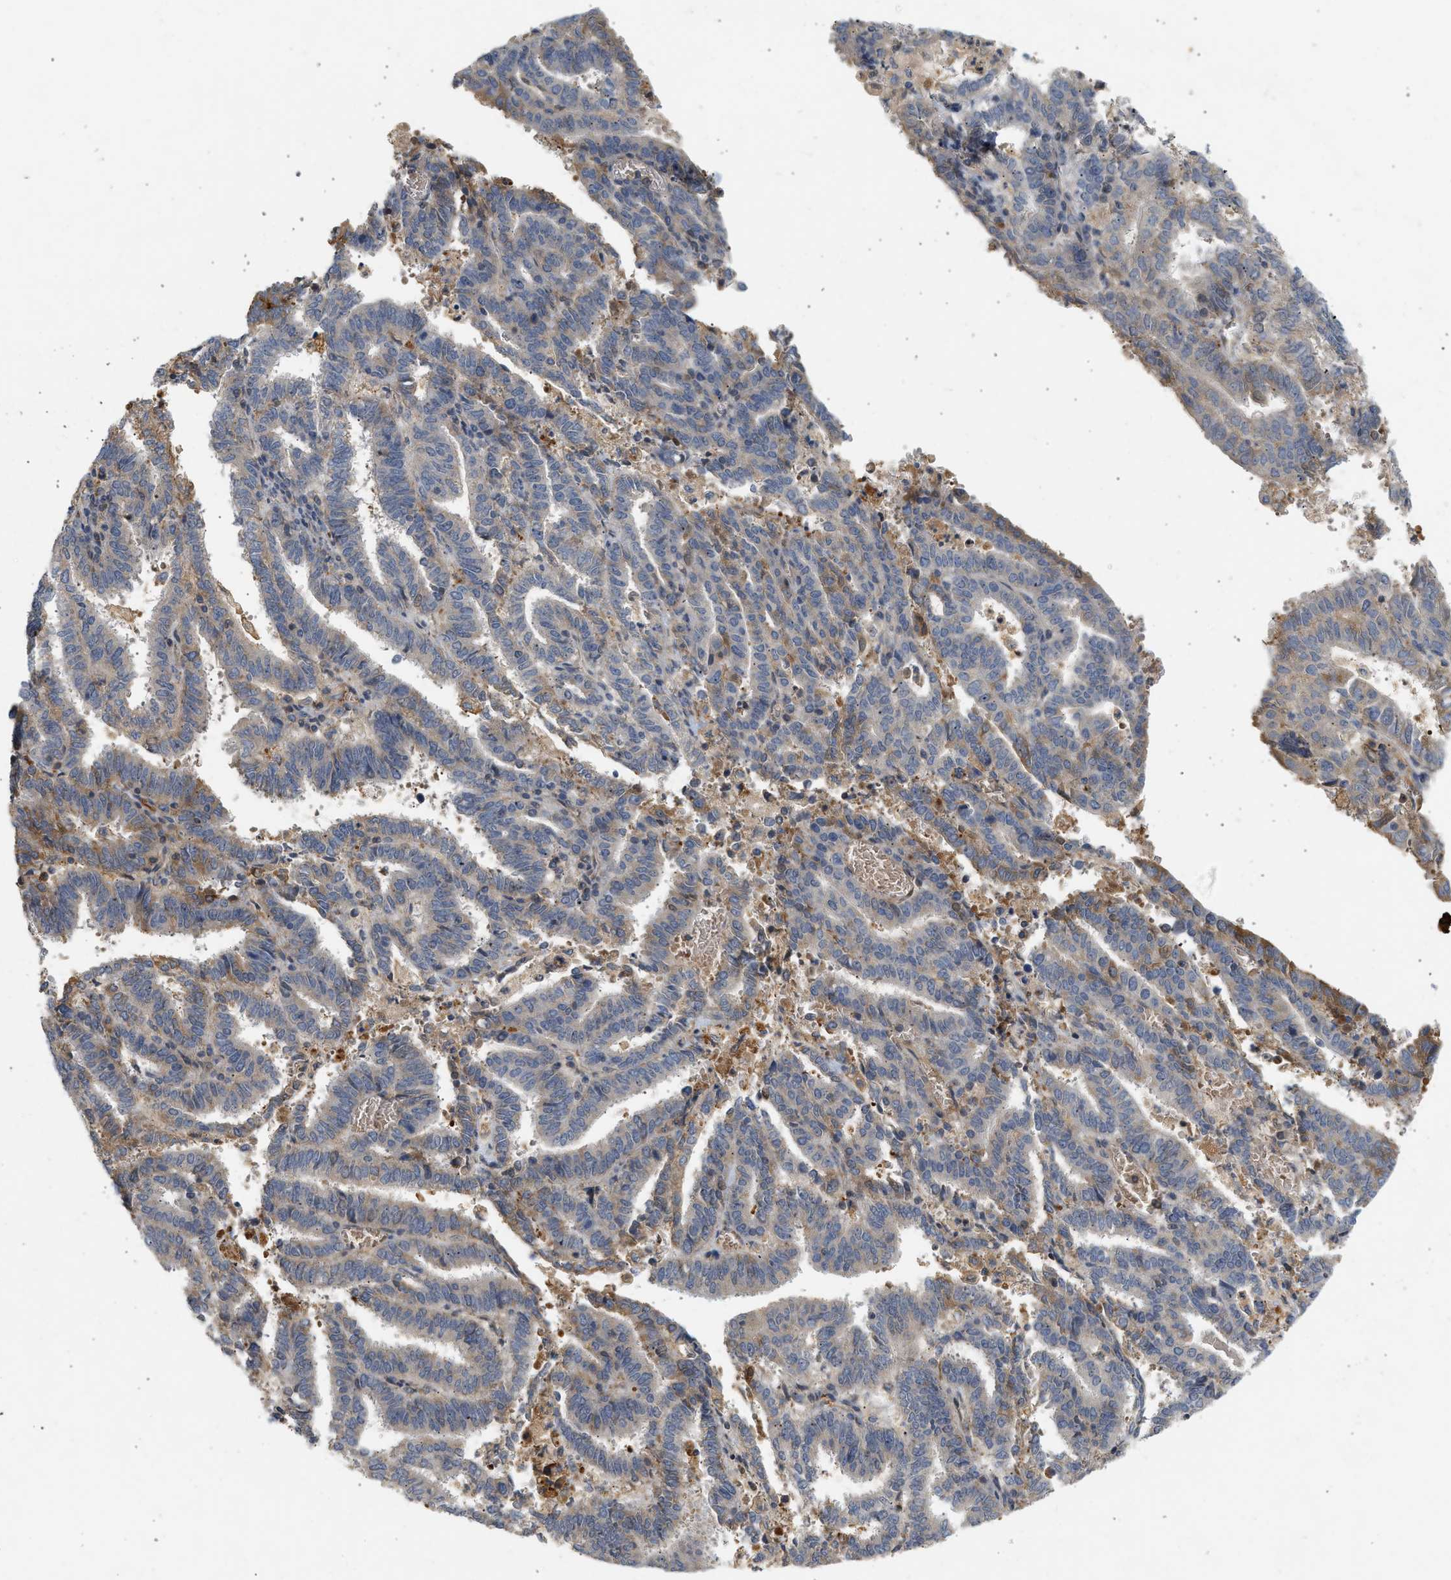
{"staining": {"intensity": "weak", "quantity": "<25%", "location": "cytoplasmic/membranous"}, "tissue": "endometrial cancer", "cell_type": "Tumor cells", "image_type": "cancer", "snomed": [{"axis": "morphology", "description": "Adenocarcinoma, NOS"}, {"axis": "topography", "description": "Uterus"}], "caption": "IHC image of endometrial cancer (adenocarcinoma) stained for a protein (brown), which exhibits no positivity in tumor cells.", "gene": "F8", "patient": {"sex": "female", "age": 83}}